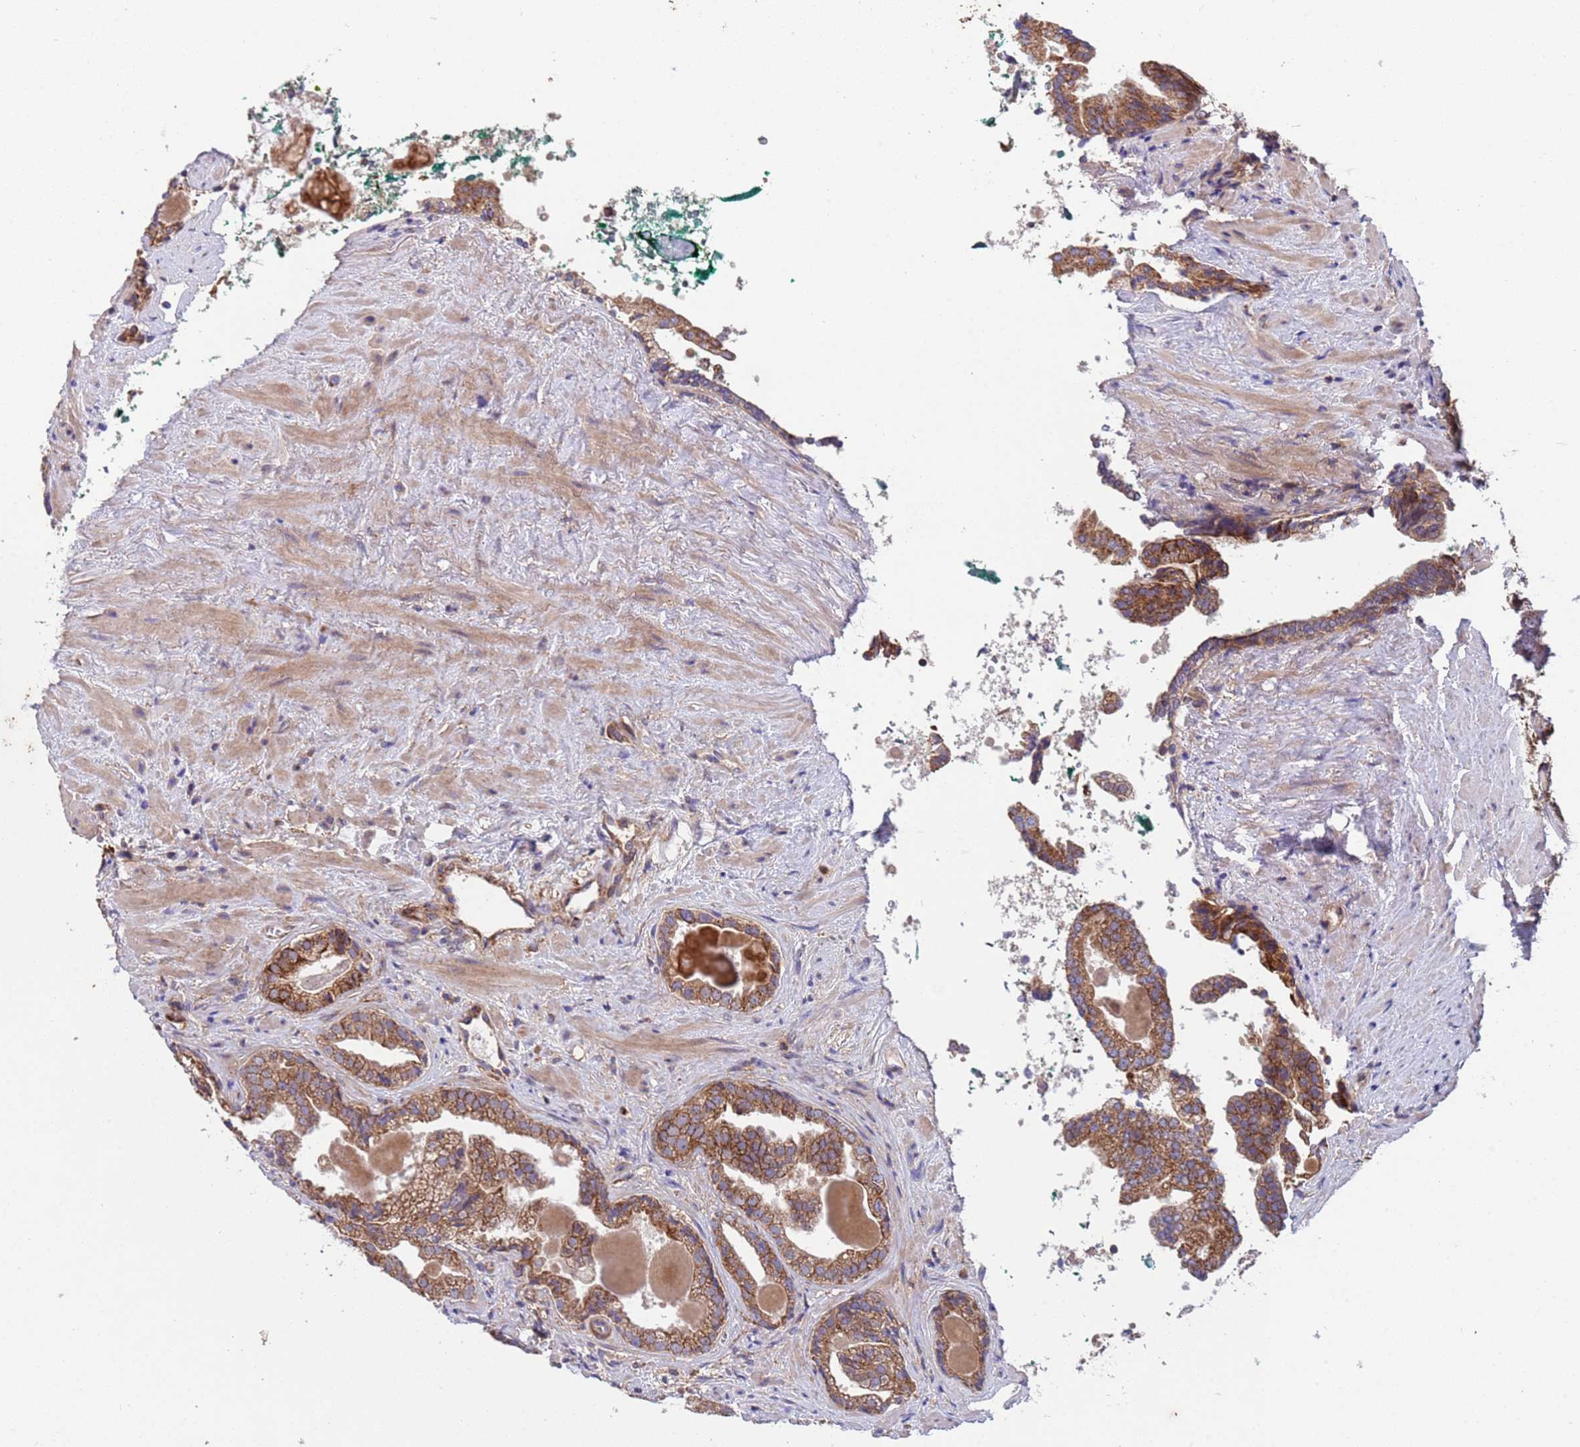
{"staining": {"intensity": "moderate", "quantity": ">75%", "location": "cytoplasmic/membranous"}, "tissue": "prostate cancer", "cell_type": "Tumor cells", "image_type": "cancer", "snomed": [{"axis": "morphology", "description": "Adenocarcinoma, High grade"}, {"axis": "topography", "description": "Prostate"}], "caption": "Prostate cancer (adenocarcinoma (high-grade)) stained with DAB (3,3'-diaminobenzidine) immunohistochemistry demonstrates medium levels of moderate cytoplasmic/membranous positivity in approximately >75% of tumor cells.", "gene": "ACAD8", "patient": {"sex": "male", "age": 60}}